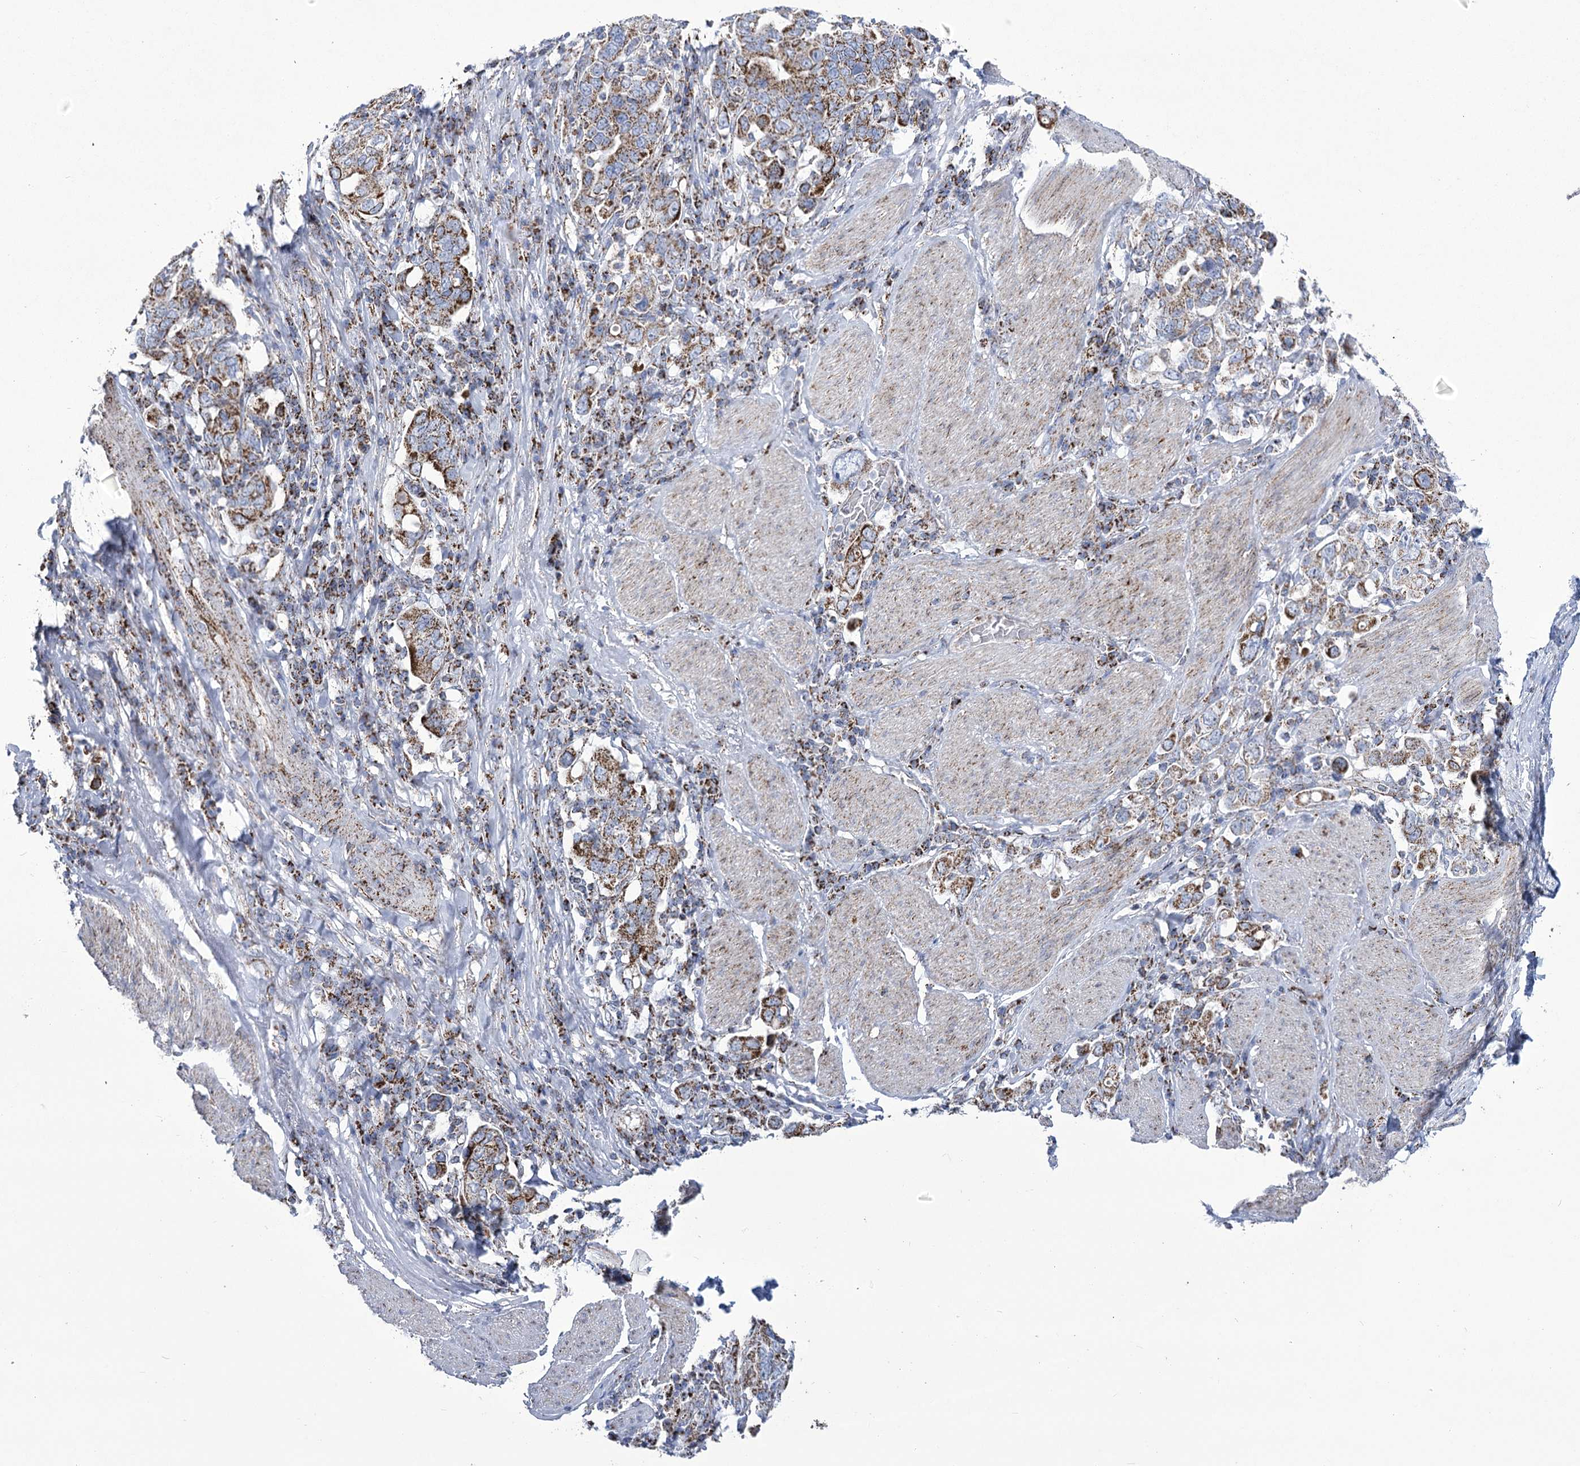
{"staining": {"intensity": "strong", "quantity": ">75%", "location": "cytoplasmic/membranous"}, "tissue": "stomach cancer", "cell_type": "Tumor cells", "image_type": "cancer", "snomed": [{"axis": "morphology", "description": "Adenocarcinoma, NOS"}, {"axis": "topography", "description": "Stomach, upper"}], "caption": "DAB (3,3'-diaminobenzidine) immunohistochemical staining of human stomach cancer displays strong cytoplasmic/membranous protein staining in about >75% of tumor cells. (IHC, brightfield microscopy, high magnification).", "gene": "PDHB", "patient": {"sex": "male", "age": 62}}